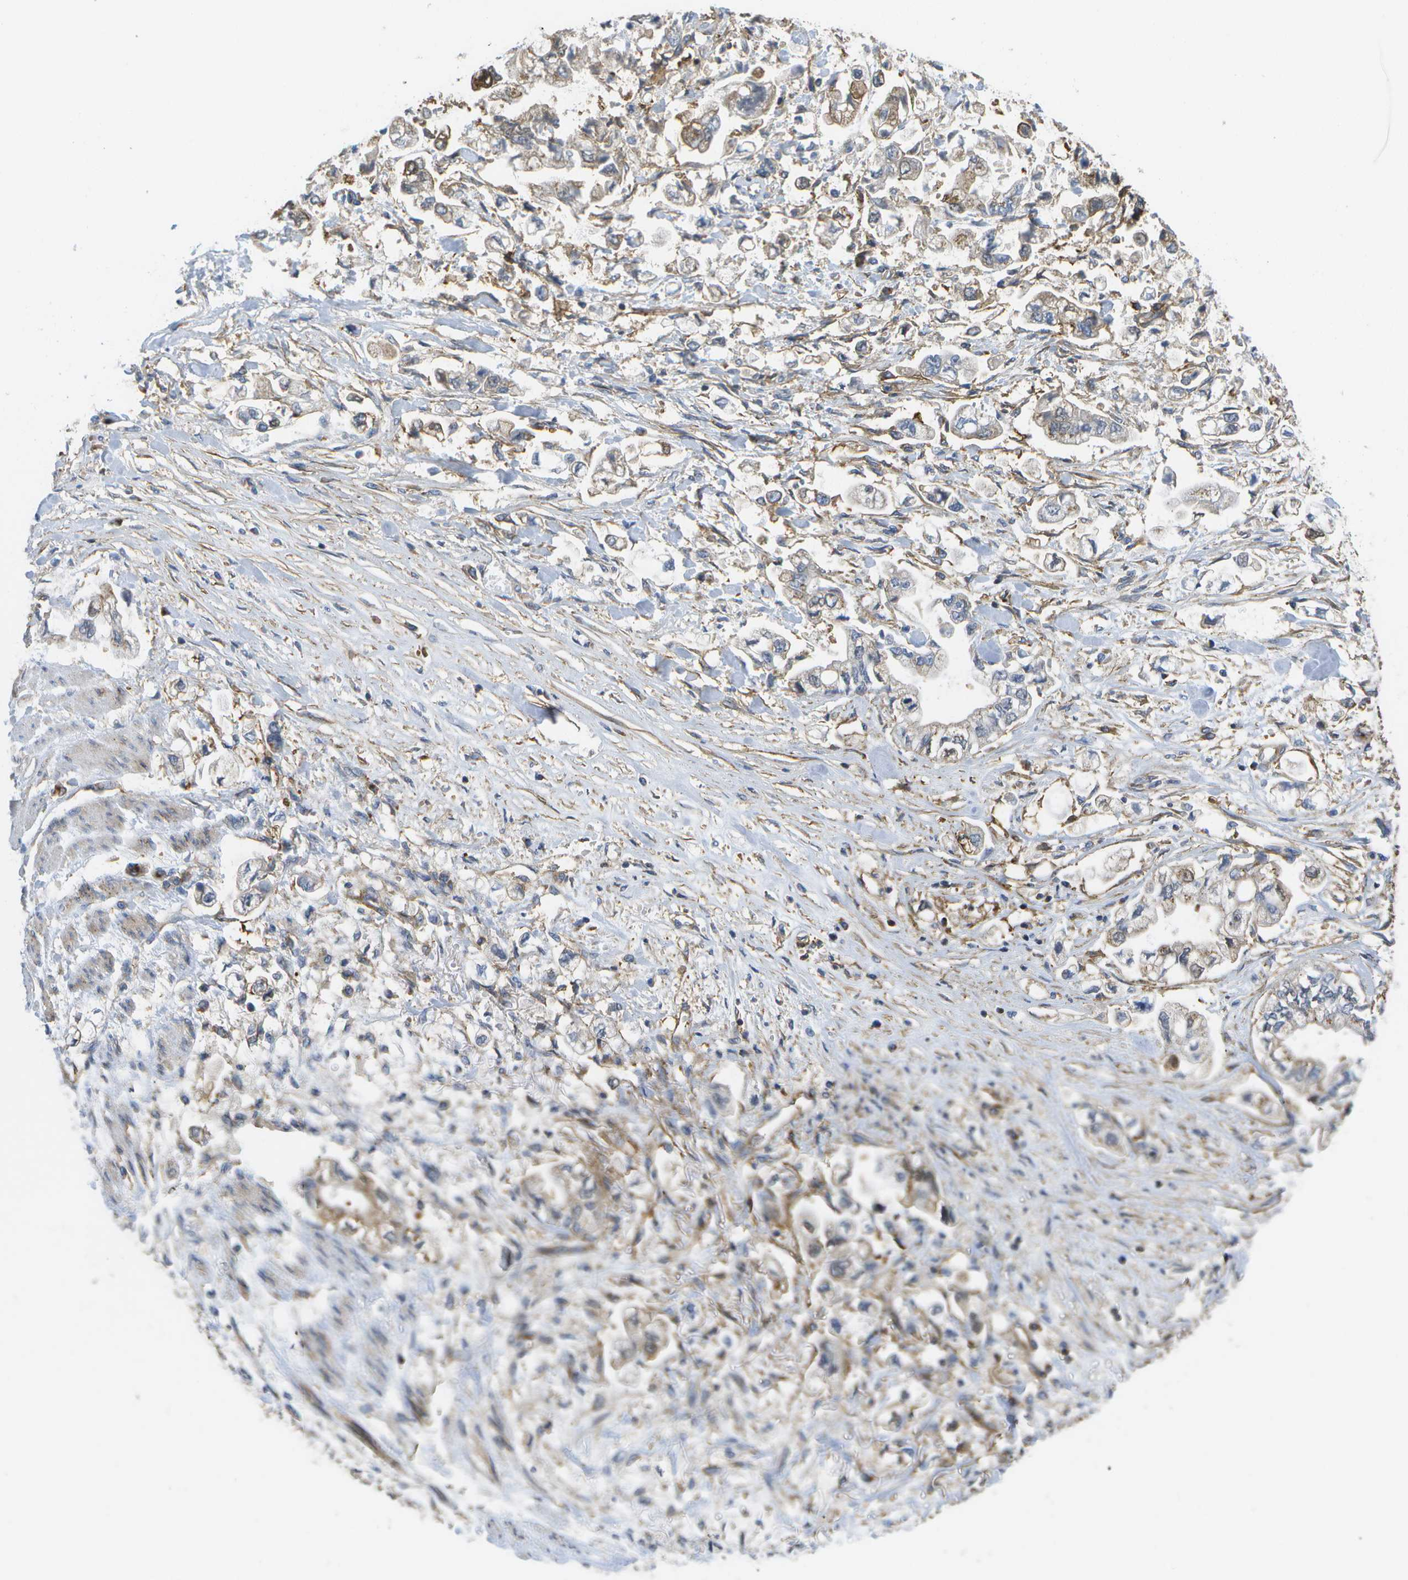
{"staining": {"intensity": "weak", "quantity": "<25%", "location": "cytoplasmic/membranous"}, "tissue": "stomach cancer", "cell_type": "Tumor cells", "image_type": "cancer", "snomed": [{"axis": "morphology", "description": "Normal tissue, NOS"}, {"axis": "morphology", "description": "Adenocarcinoma, NOS"}, {"axis": "topography", "description": "Stomach"}], "caption": "This is a photomicrograph of immunohistochemistry (IHC) staining of stomach cancer (adenocarcinoma), which shows no expression in tumor cells.", "gene": "BST2", "patient": {"sex": "male", "age": 62}}